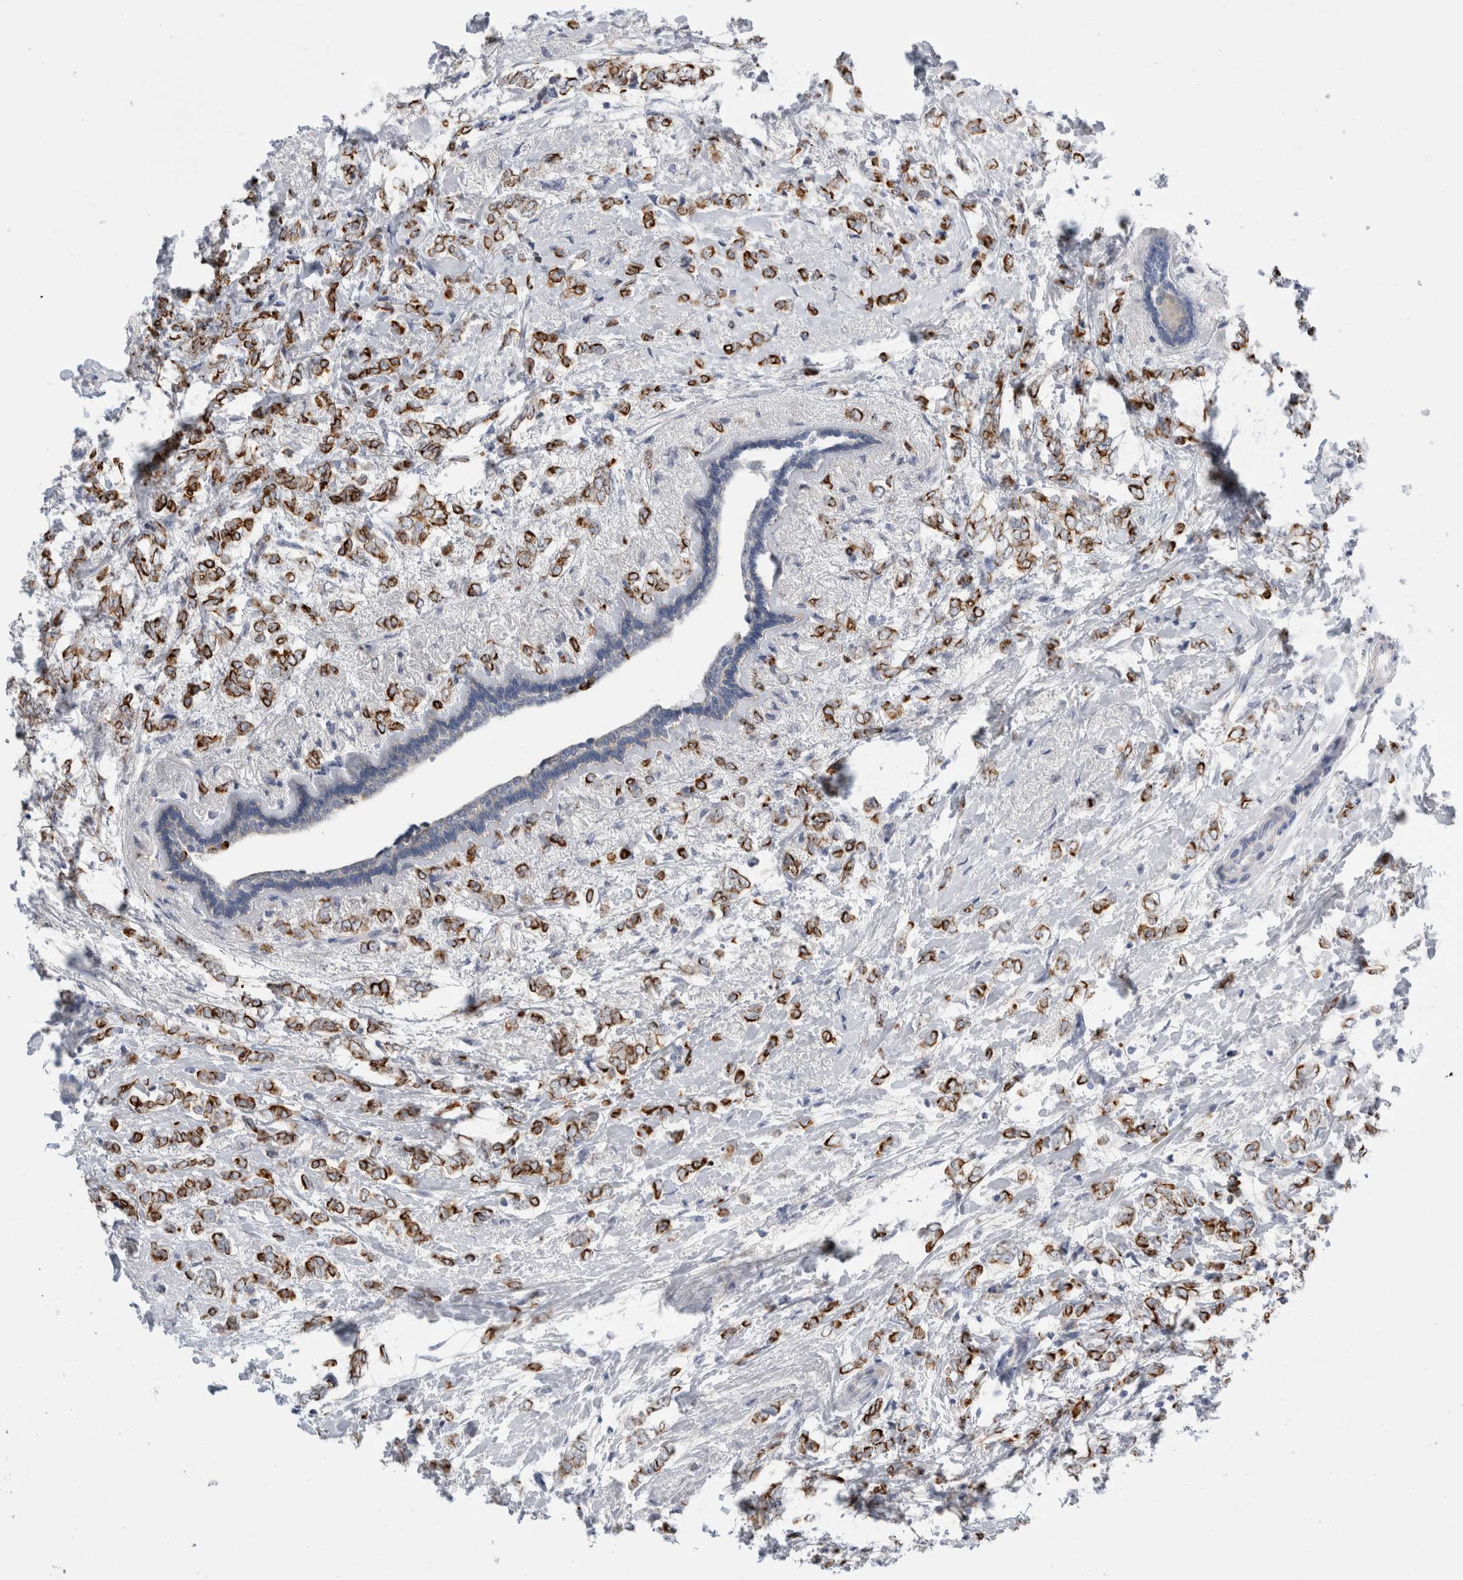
{"staining": {"intensity": "strong", "quantity": ">75%", "location": "cytoplasmic/membranous"}, "tissue": "breast cancer", "cell_type": "Tumor cells", "image_type": "cancer", "snomed": [{"axis": "morphology", "description": "Normal tissue, NOS"}, {"axis": "morphology", "description": "Lobular carcinoma"}, {"axis": "topography", "description": "Breast"}], "caption": "About >75% of tumor cells in human breast cancer (lobular carcinoma) display strong cytoplasmic/membranous protein expression as visualized by brown immunohistochemical staining.", "gene": "SLC20A2", "patient": {"sex": "female", "age": 47}}